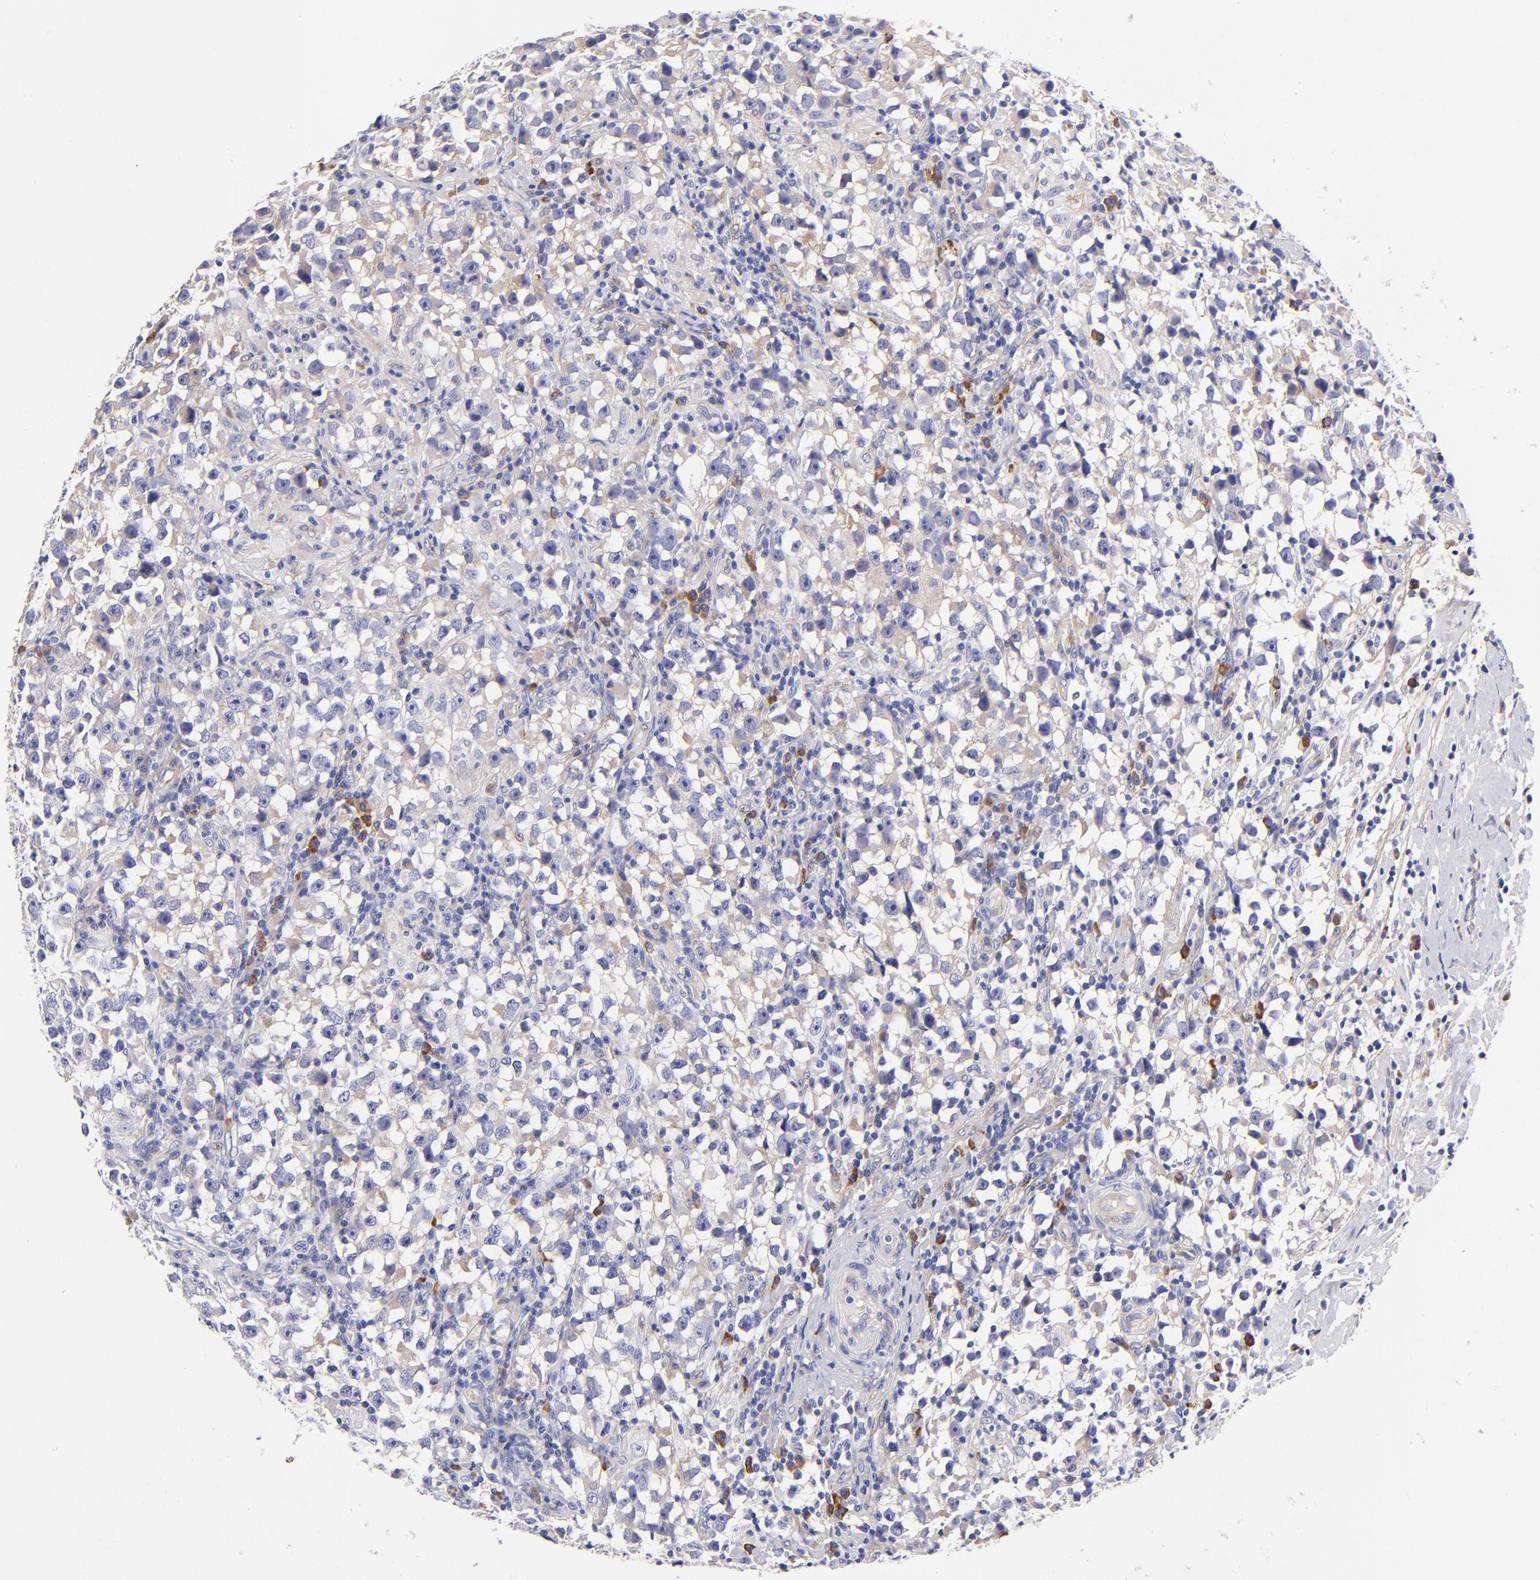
{"staining": {"intensity": "weak", "quantity": "<25%", "location": "cytoplasmic/membranous"}, "tissue": "testis cancer", "cell_type": "Tumor cells", "image_type": "cancer", "snomed": [{"axis": "morphology", "description": "Seminoma, NOS"}, {"axis": "topography", "description": "Testis"}], "caption": "A photomicrograph of seminoma (testis) stained for a protein exhibits no brown staining in tumor cells.", "gene": "PPFIBP1", "patient": {"sex": "male", "age": 33}}